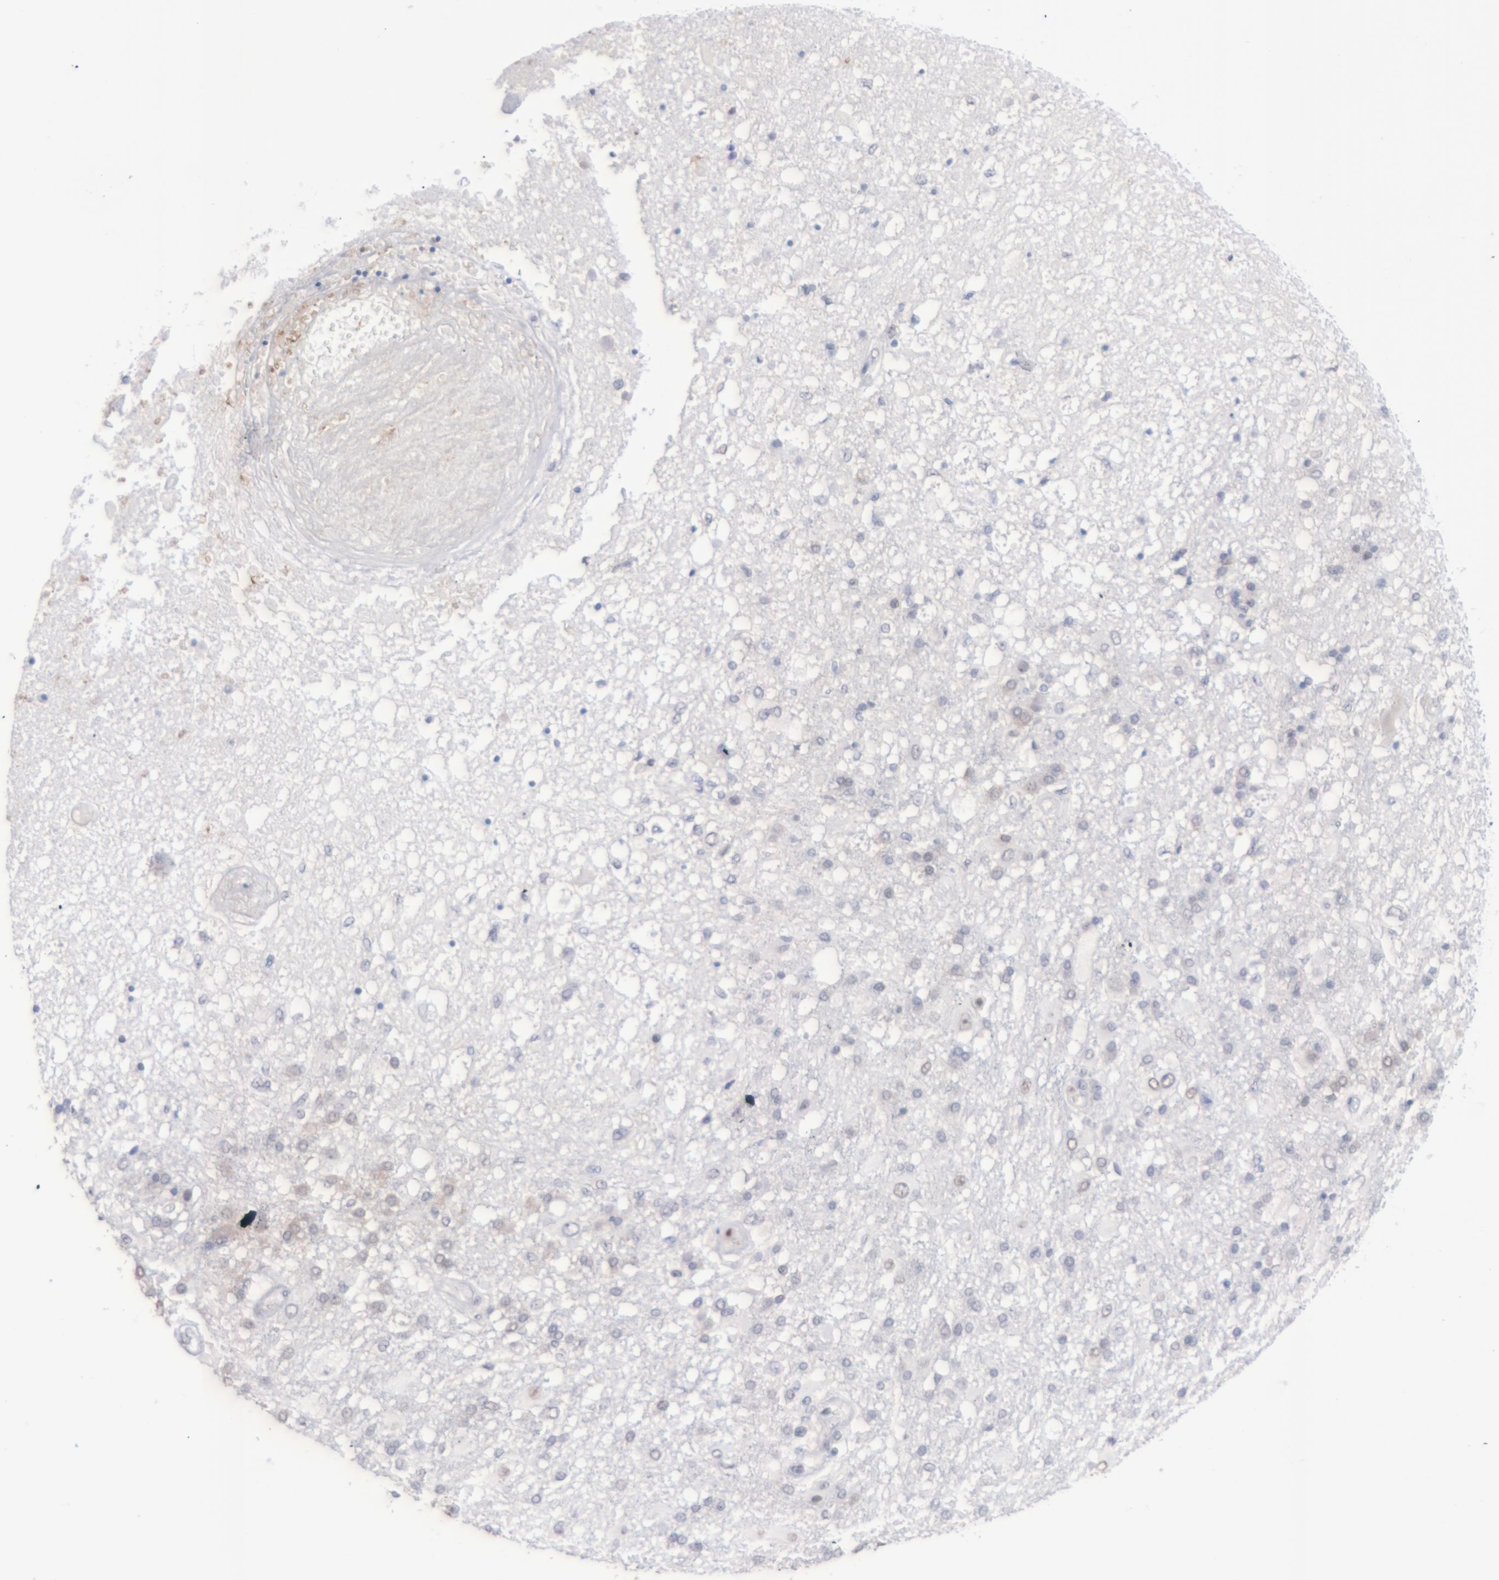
{"staining": {"intensity": "weak", "quantity": "25%-75%", "location": "cytoplasmic/membranous"}, "tissue": "glioma", "cell_type": "Tumor cells", "image_type": "cancer", "snomed": [{"axis": "morphology", "description": "Glioma, malignant, High grade"}, {"axis": "topography", "description": "Cerebral cortex"}], "caption": "High-magnification brightfield microscopy of glioma stained with DAB (3,3'-diaminobenzidine) (brown) and counterstained with hematoxylin (blue). tumor cells exhibit weak cytoplasmic/membranous positivity is appreciated in about25%-75% of cells.", "gene": "MGAM", "patient": {"sex": "male", "age": 79}}